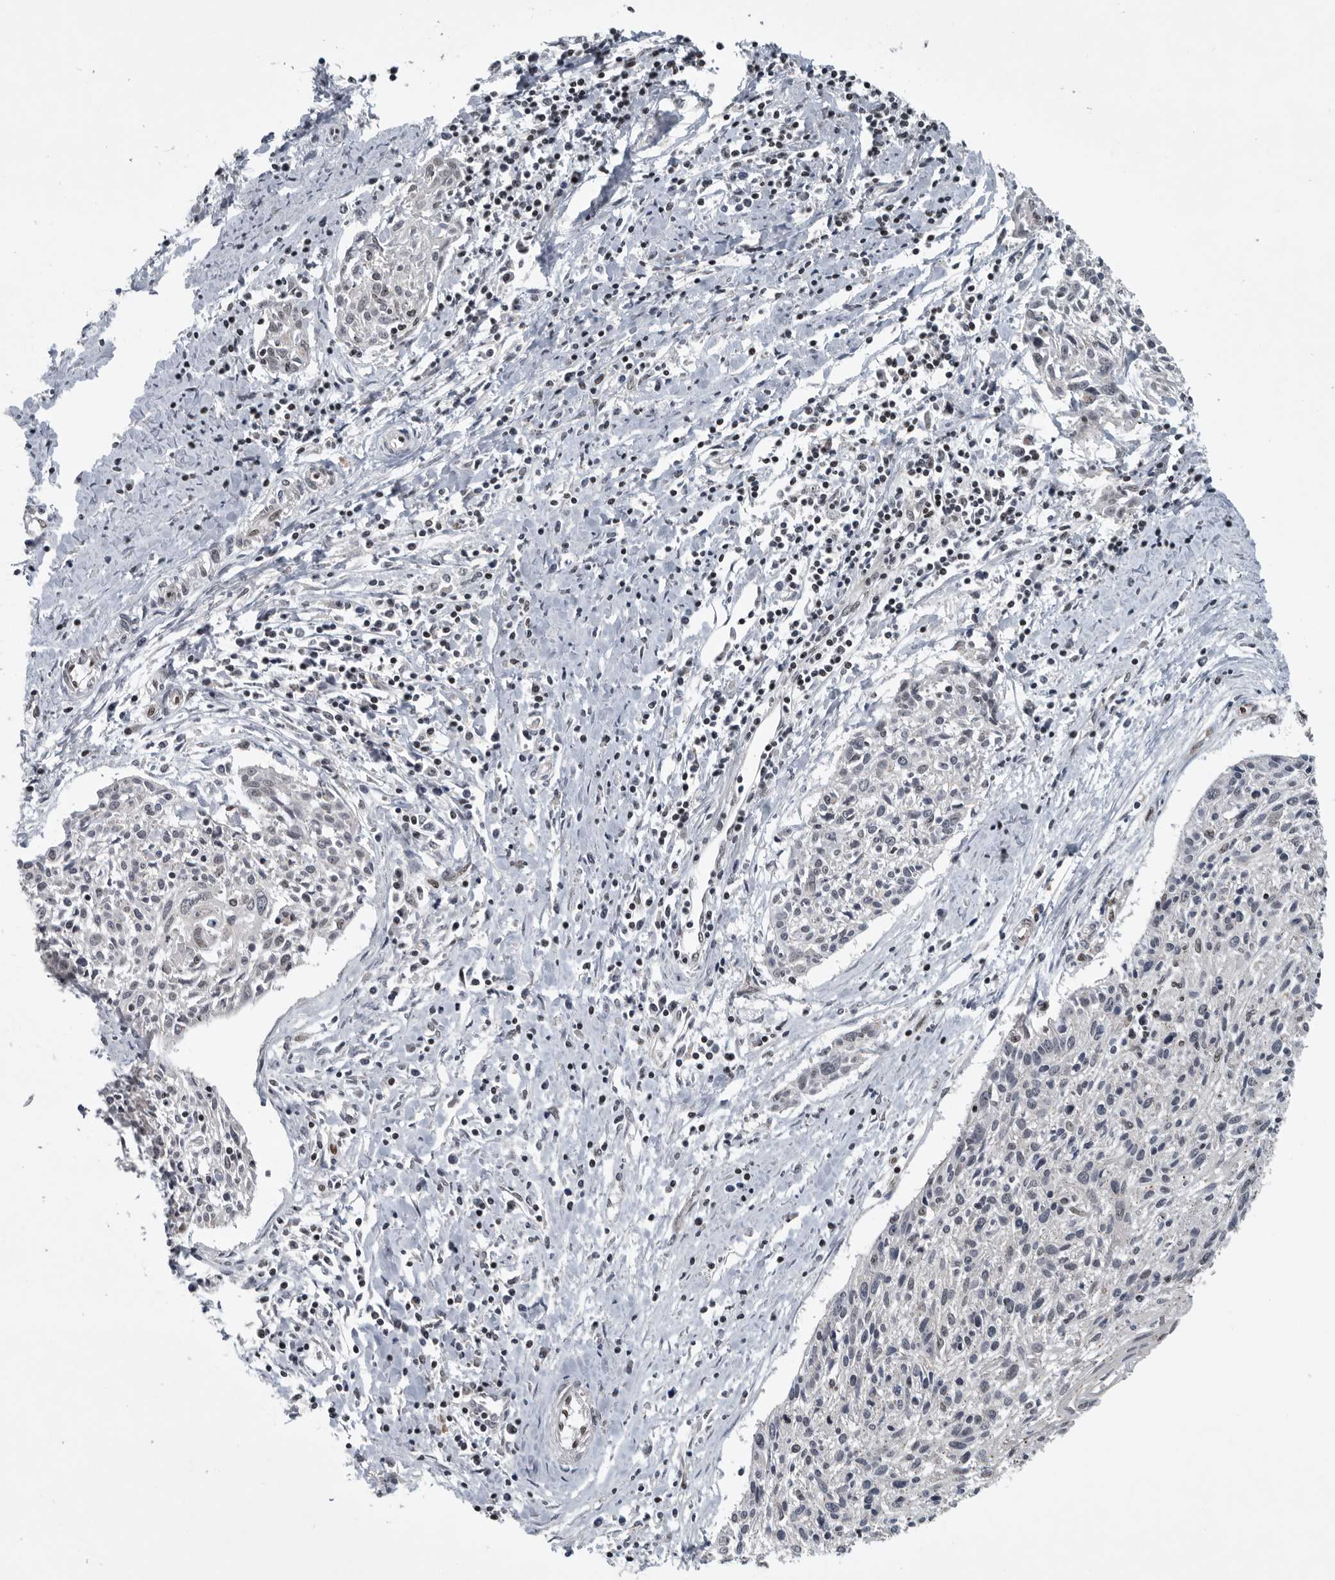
{"staining": {"intensity": "negative", "quantity": "none", "location": "none"}, "tissue": "cervical cancer", "cell_type": "Tumor cells", "image_type": "cancer", "snomed": [{"axis": "morphology", "description": "Squamous cell carcinoma, NOS"}, {"axis": "topography", "description": "Cervix"}], "caption": "The IHC image has no significant expression in tumor cells of squamous cell carcinoma (cervical) tissue.", "gene": "SENP7", "patient": {"sex": "female", "age": 51}}